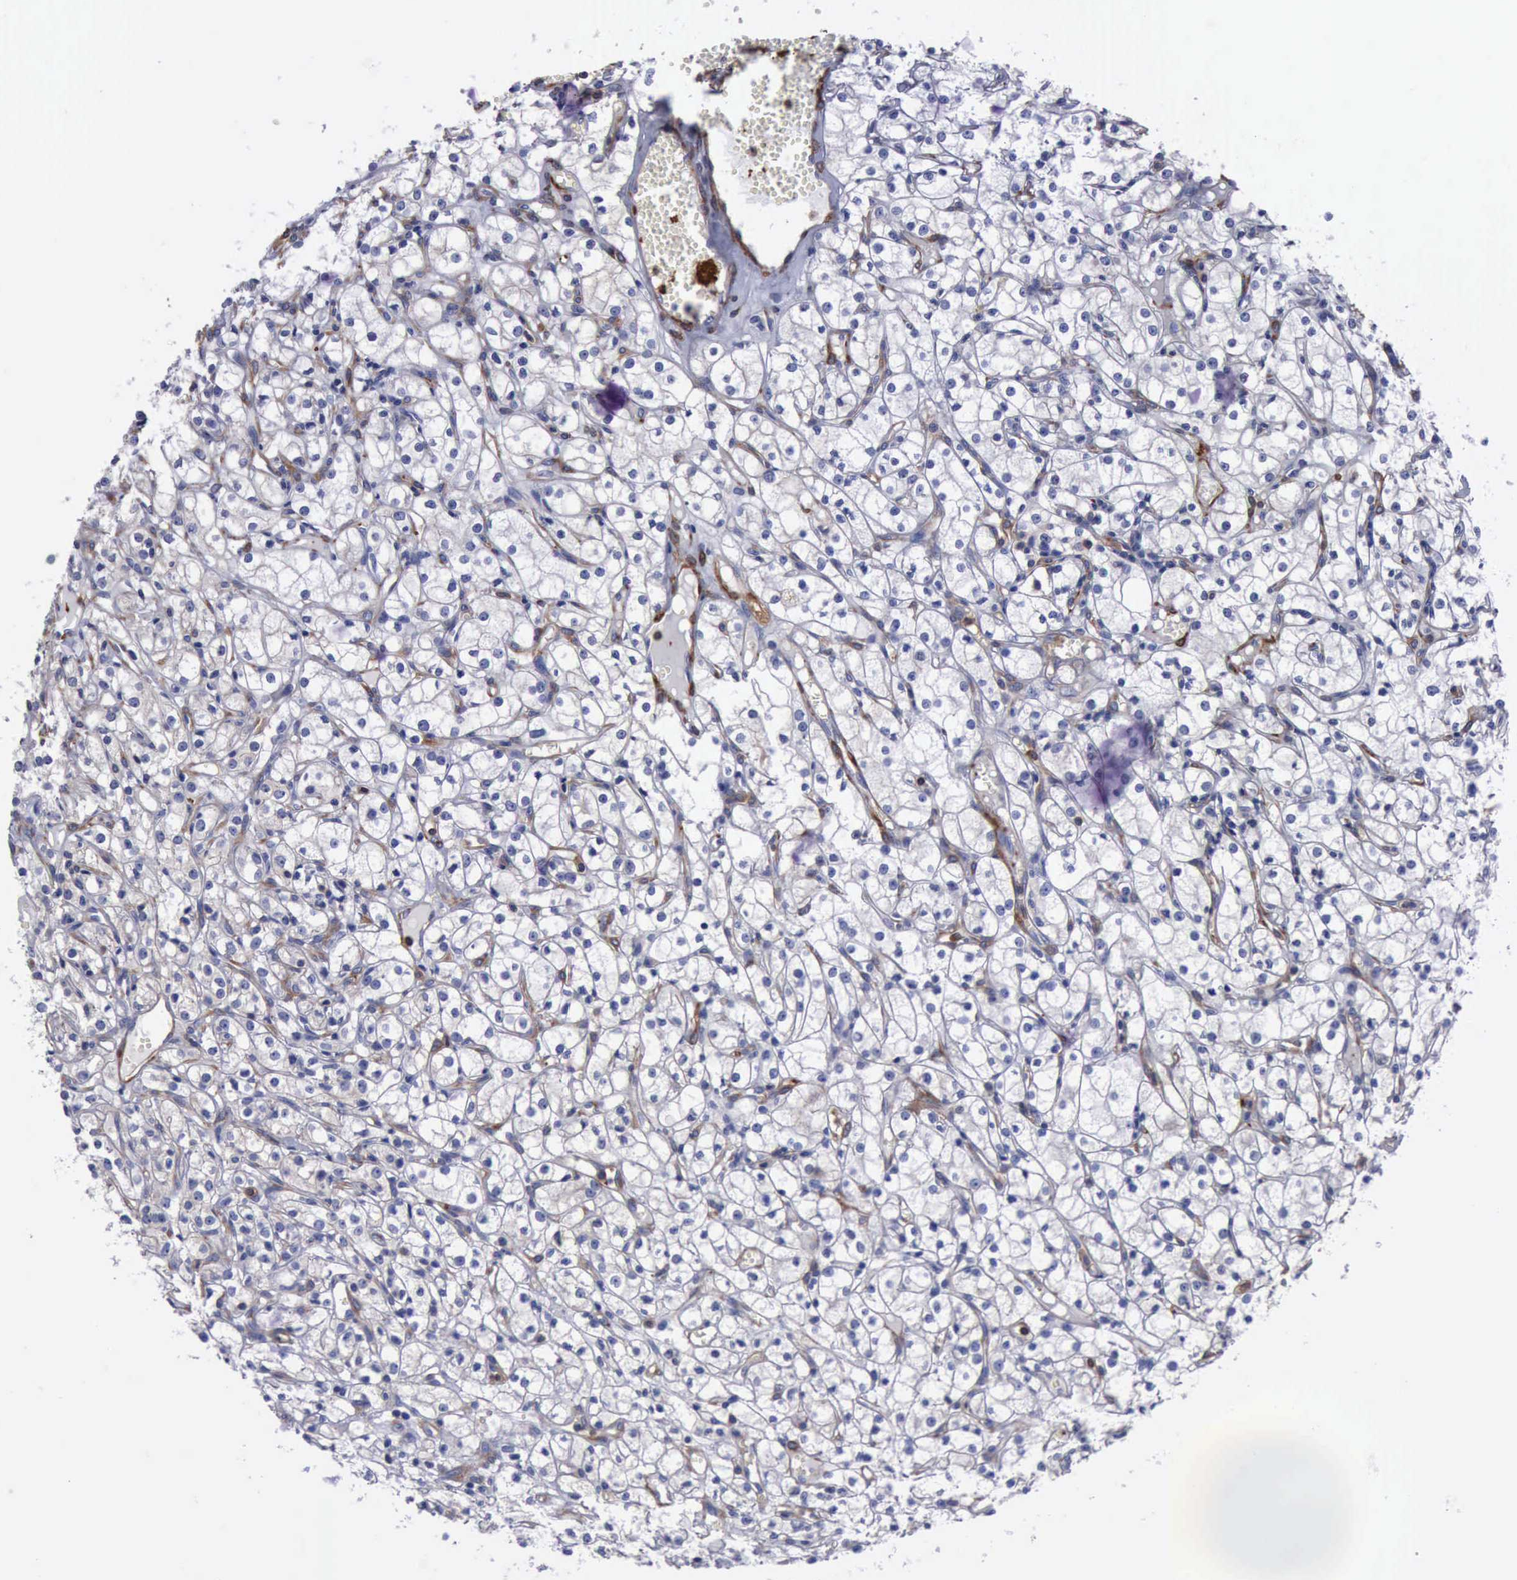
{"staining": {"intensity": "negative", "quantity": "none", "location": "none"}, "tissue": "renal cancer", "cell_type": "Tumor cells", "image_type": "cancer", "snomed": [{"axis": "morphology", "description": "Adenocarcinoma, NOS"}, {"axis": "topography", "description": "Kidney"}], "caption": "IHC of renal adenocarcinoma demonstrates no staining in tumor cells.", "gene": "FLNA", "patient": {"sex": "male", "age": 61}}